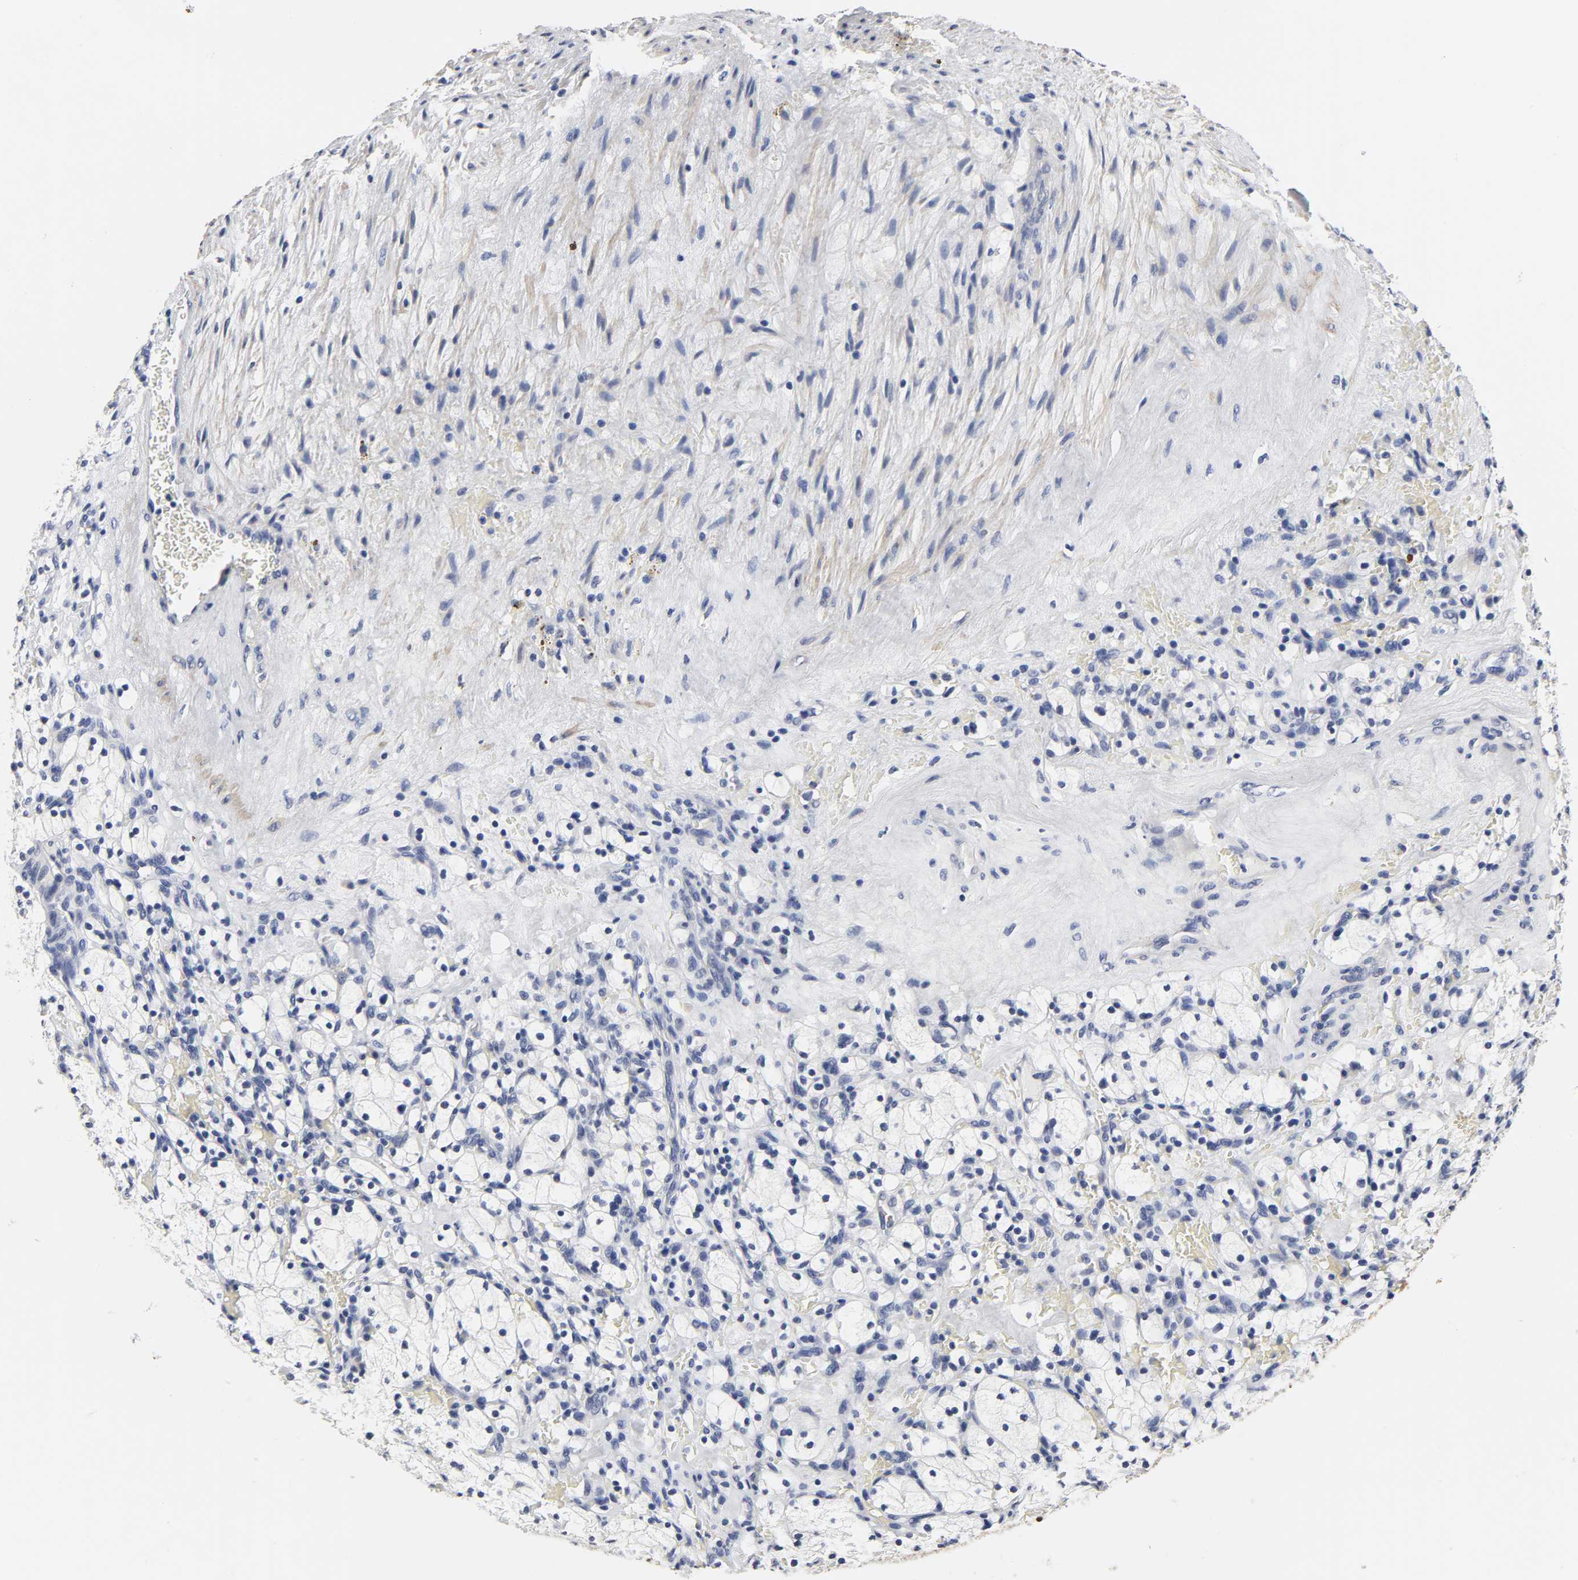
{"staining": {"intensity": "negative", "quantity": "none", "location": "none"}, "tissue": "renal cancer", "cell_type": "Tumor cells", "image_type": "cancer", "snomed": [{"axis": "morphology", "description": "Adenocarcinoma, NOS"}, {"axis": "topography", "description": "Kidney"}], "caption": "High power microscopy histopathology image of an IHC image of renal cancer (adenocarcinoma), revealing no significant staining in tumor cells.", "gene": "GRHL2", "patient": {"sex": "female", "age": 83}}